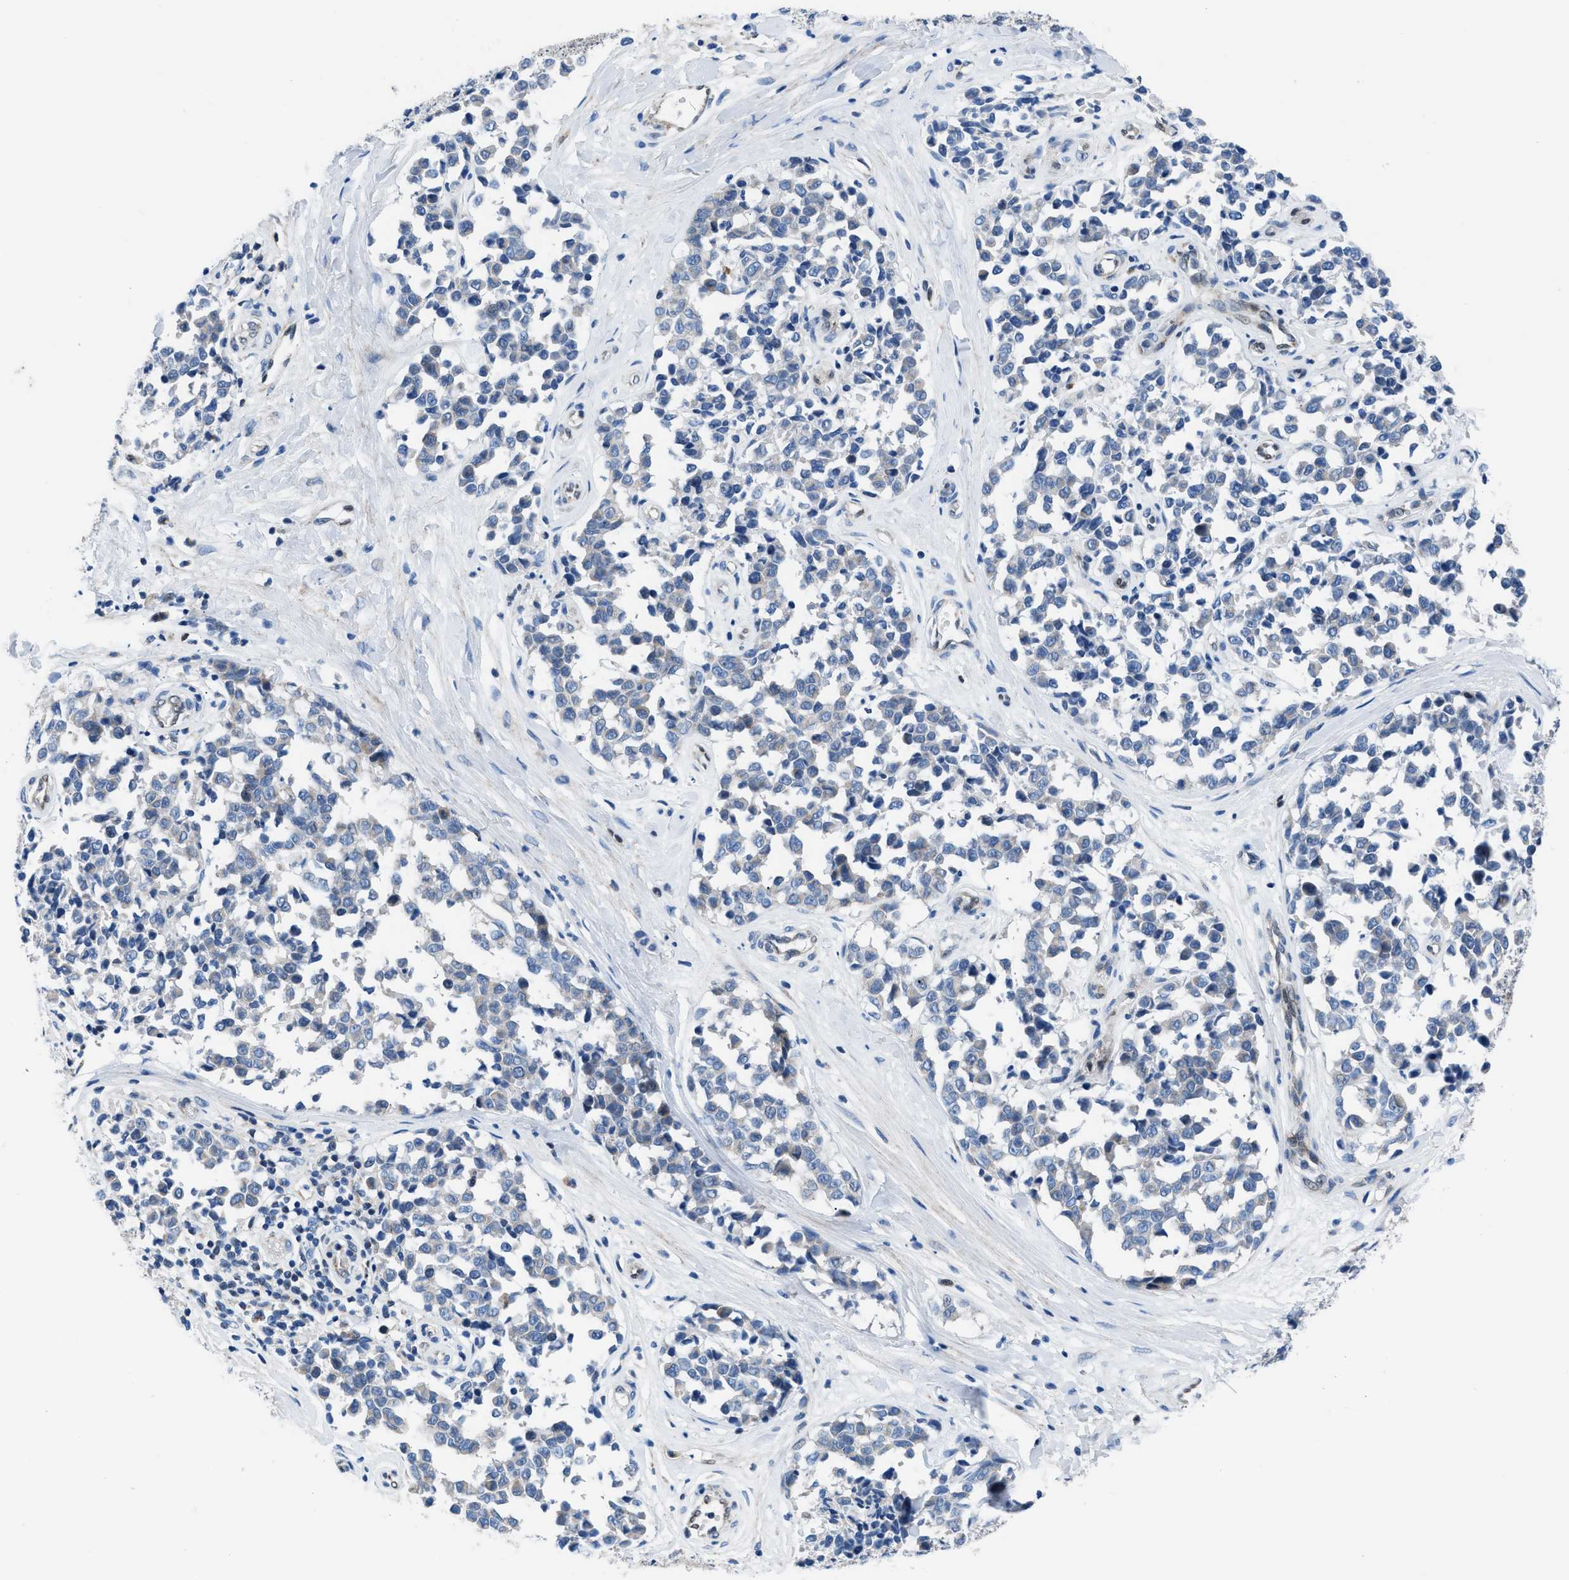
{"staining": {"intensity": "negative", "quantity": "none", "location": "none"}, "tissue": "melanoma", "cell_type": "Tumor cells", "image_type": "cancer", "snomed": [{"axis": "morphology", "description": "Malignant melanoma, NOS"}, {"axis": "topography", "description": "Skin"}], "caption": "IHC of malignant melanoma reveals no positivity in tumor cells.", "gene": "LMO2", "patient": {"sex": "female", "age": 64}}